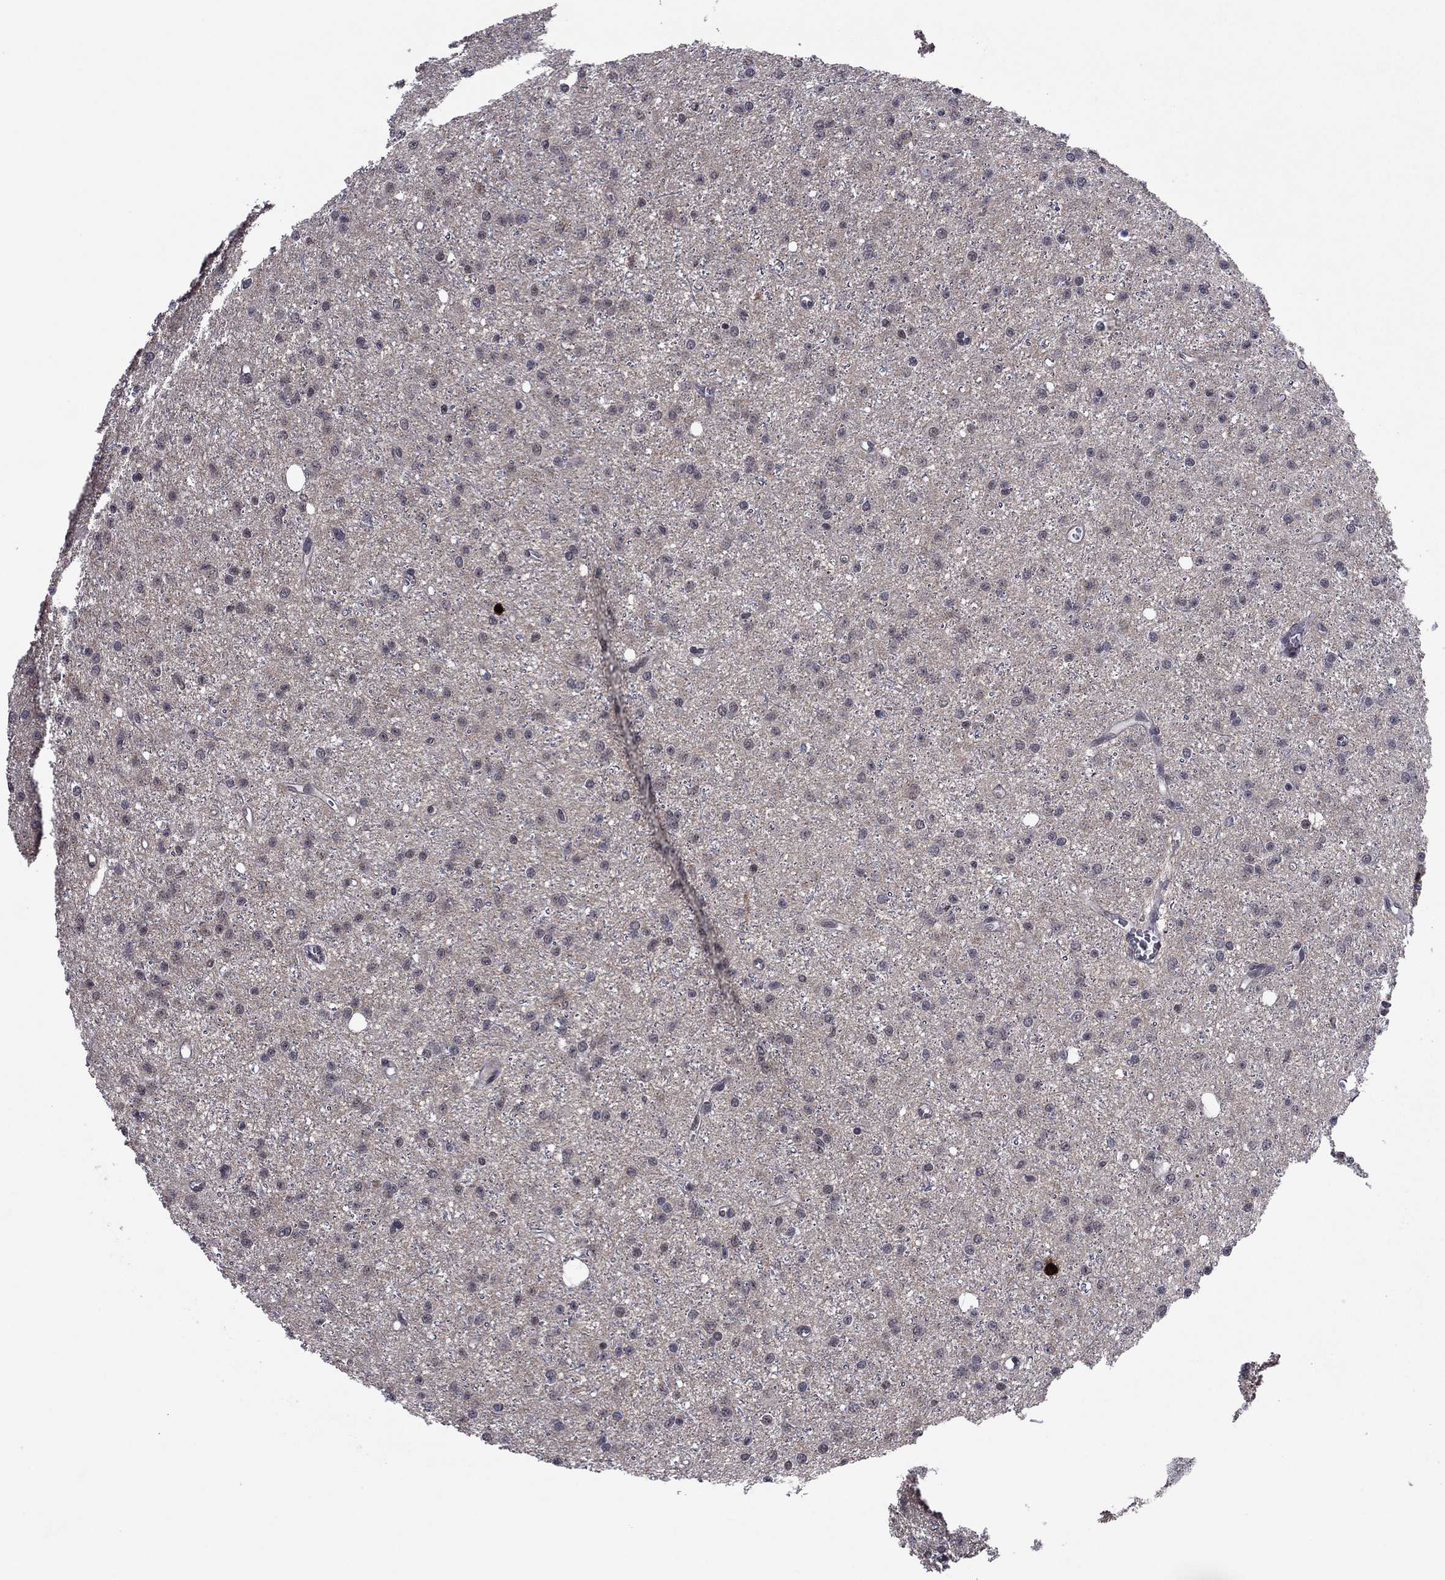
{"staining": {"intensity": "negative", "quantity": "none", "location": "none"}, "tissue": "glioma", "cell_type": "Tumor cells", "image_type": "cancer", "snomed": [{"axis": "morphology", "description": "Glioma, malignant, Low grade"}, {"axis": "topography", "description": "Brain"}], "caption": "High power microscopy micrograph of an immunohistochemistry photomicrograph of glioma, revealing no significant staining in tumor cells.", "gene": "CDCA5", "patient": {"sex": "male", "age": 27}}